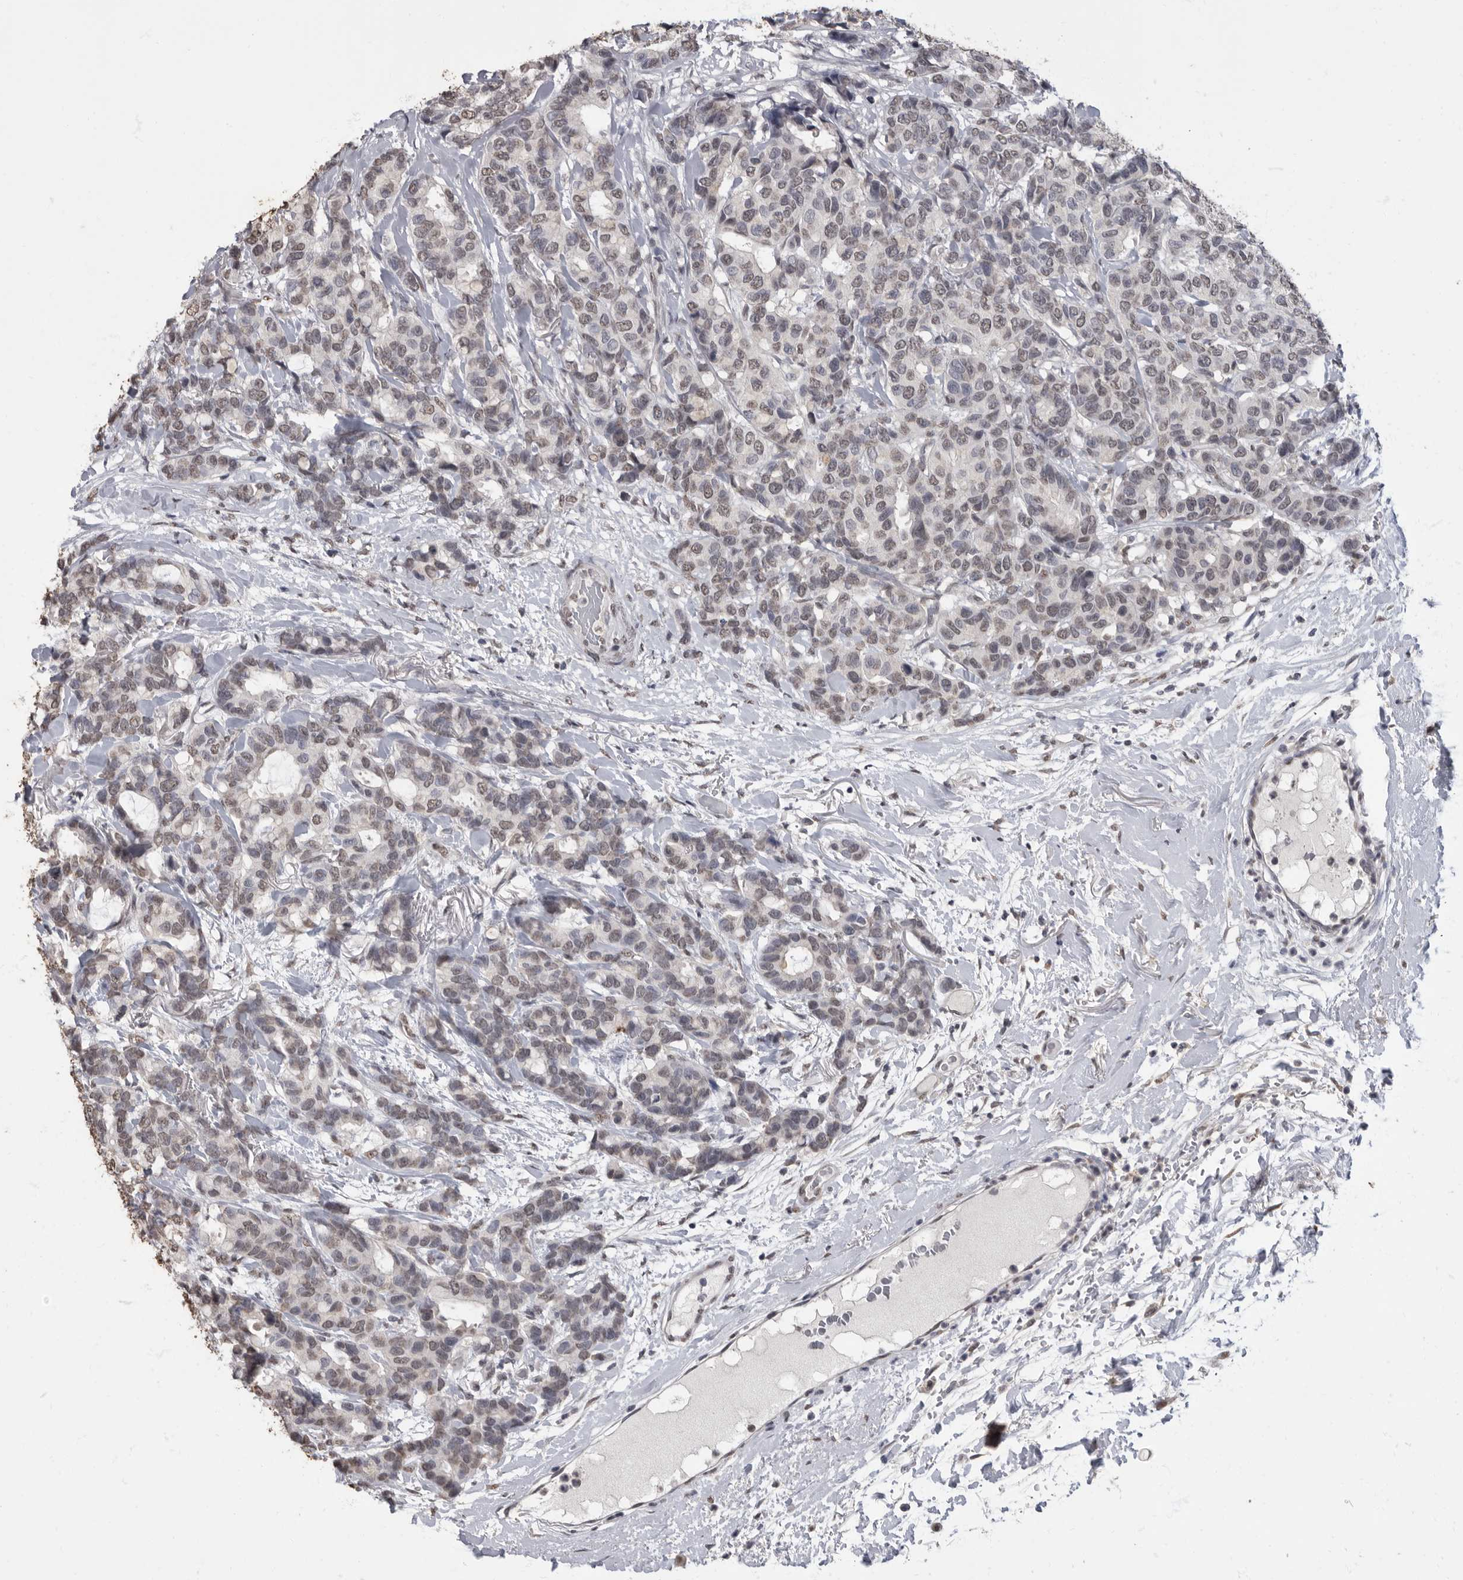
{"staining": {"intensity": "weak", "quantity": "25%-75%", "location": "nuclear"}, "tissue": "breast cancer", "cell_type": "Tumor cells", "image_type": "cancer", "snomed": [{"axis": "morphology", "description": "Duct carcinoma"}, {"axis": "topography", "description": "Breast"}], "caption": "Protein expression analysis of breast cancer (infiltrating ductal carcinoma) demonstrates weak nuclear positivity in about 25%-75% of tumor cells.", "gene": "NBL1", "patient": {"sex": "female", "age": 87}}